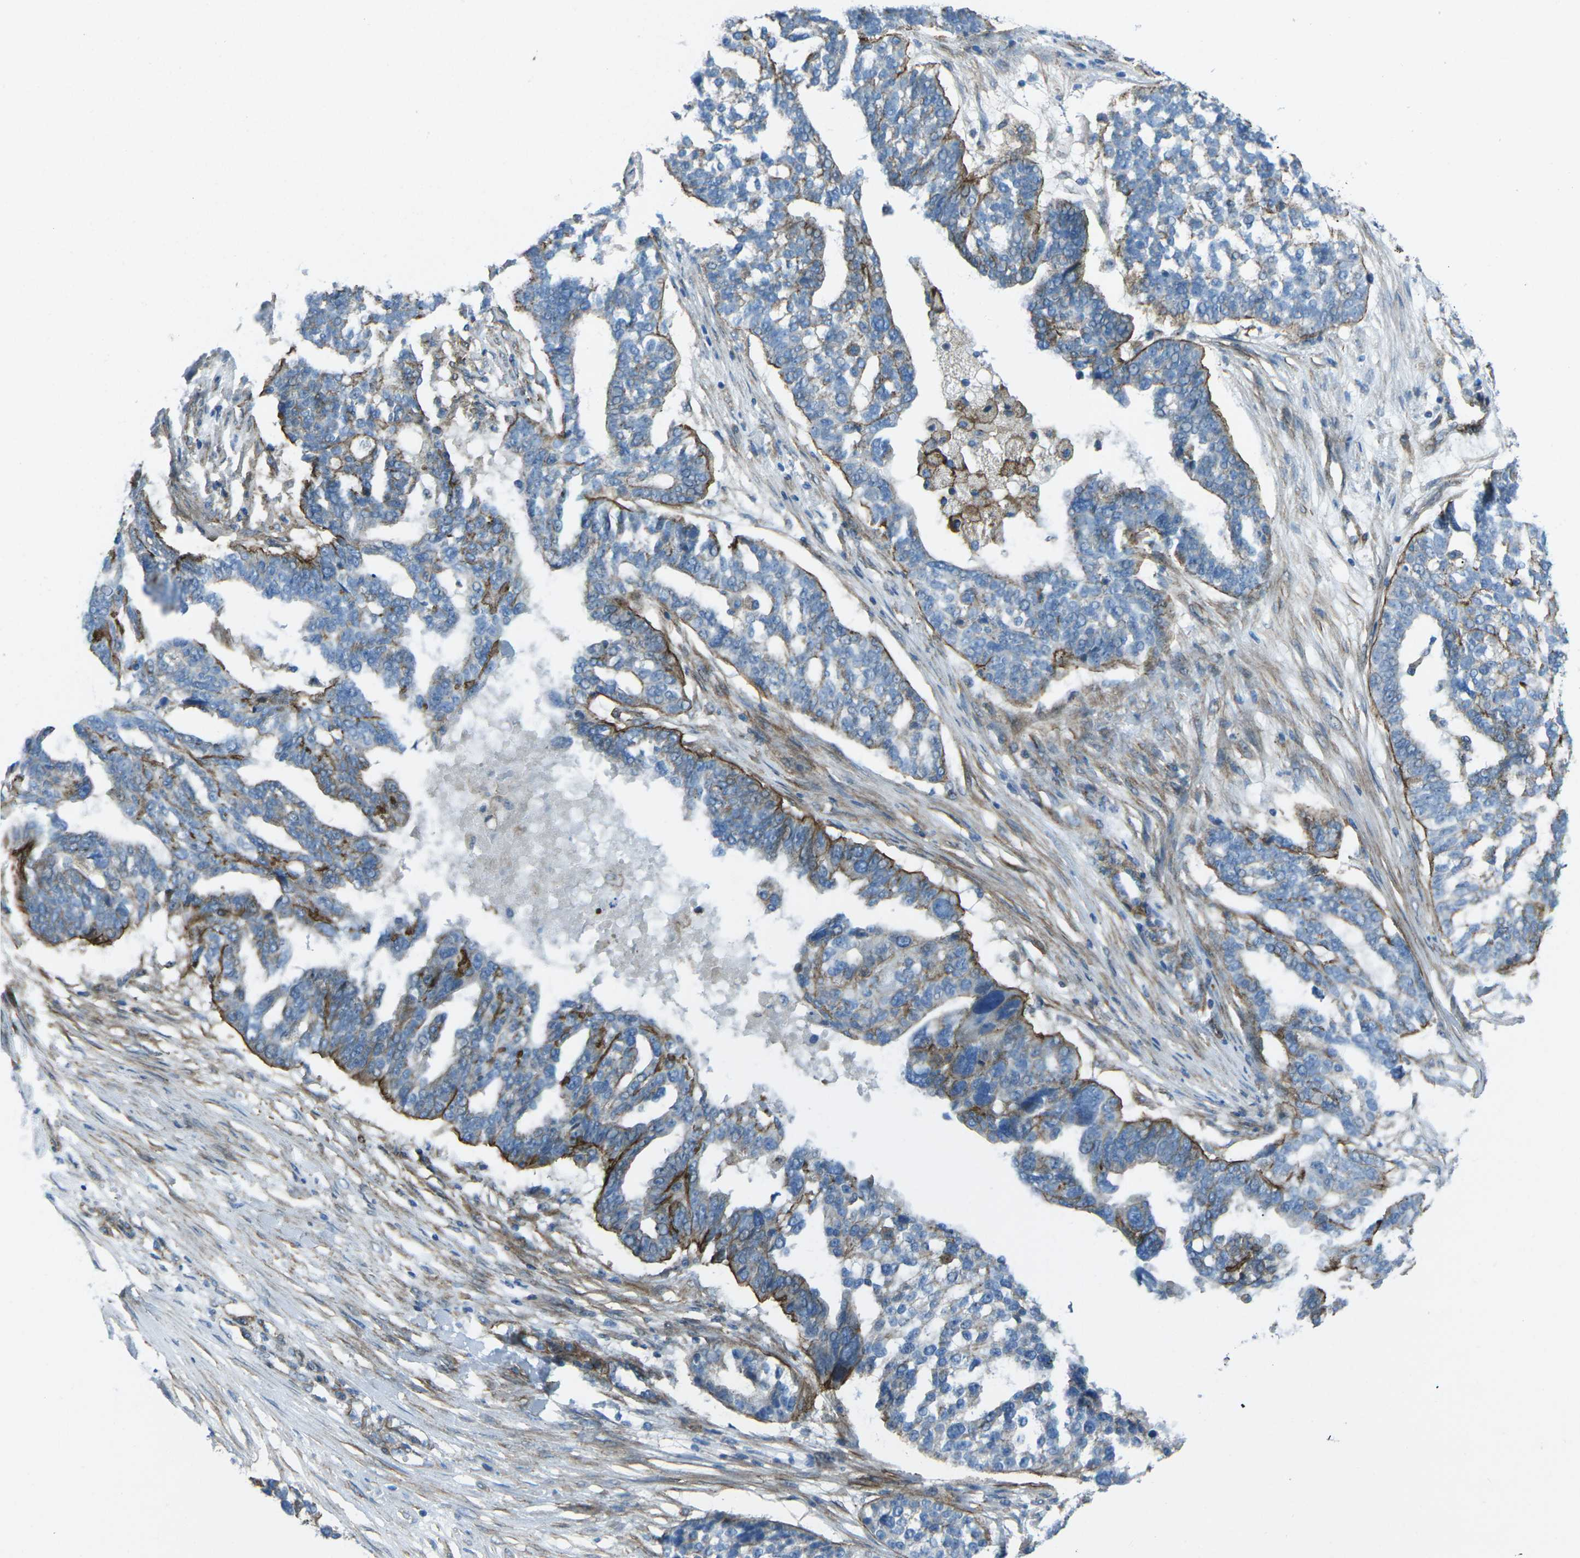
{"staining": {"intensity": "negative", "quantity": "none", "location": "none"}, "tissue": "ovarian cancer", "cell_type": "Tumor cells", "image_type": "cancer", "snomed": [{"axis": "morphology", "description": "Cystadenocarcinoma, serous, NOS"}, {"axis": "topography", "description": "Ovary"}], "caption": "Human serous cystadenocarcinoma (ovarian) stained for a protein using immunohistochemistry demonstrates no staining in tumor cells.", "gene": "UTRN", "patient": {"sex": "female", "age": 59}}